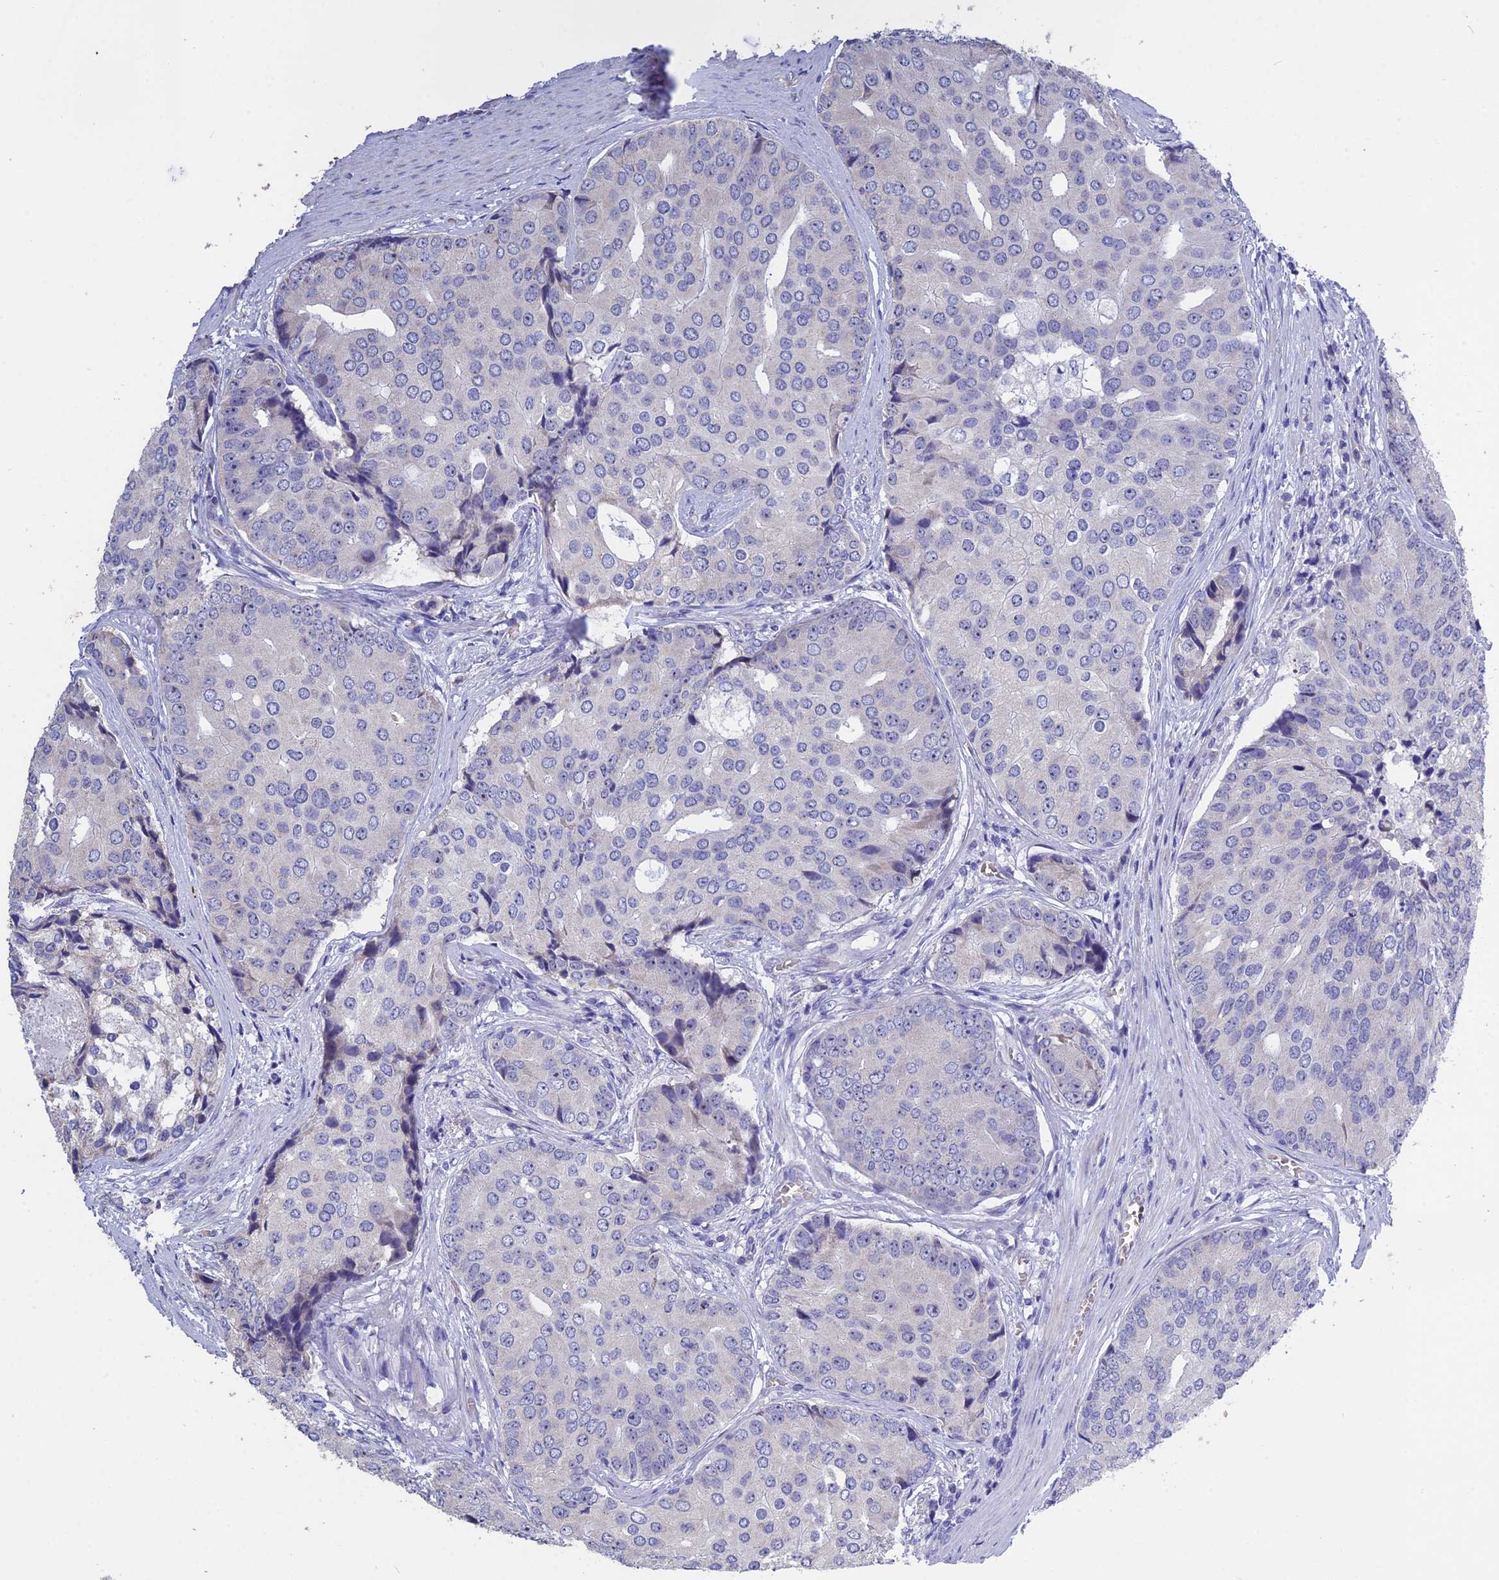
{"staining": {"intensity": "negative", "quantity": "none", "location": "none"}, "tissue": "prostate cancer", "cell_type": "Tumor cells", "image_type": "cancer", "snomed": [{"axis": "morphology", "description": "Adenocarcinoma, High grade"}, {"axis": "topography", "description": "Prostate"}], "caption": "Tumor cells are negative for protein expression in human prostate cancer.", "gene": "KNOP1", "patient": {"sex": "male", "age": 62}}